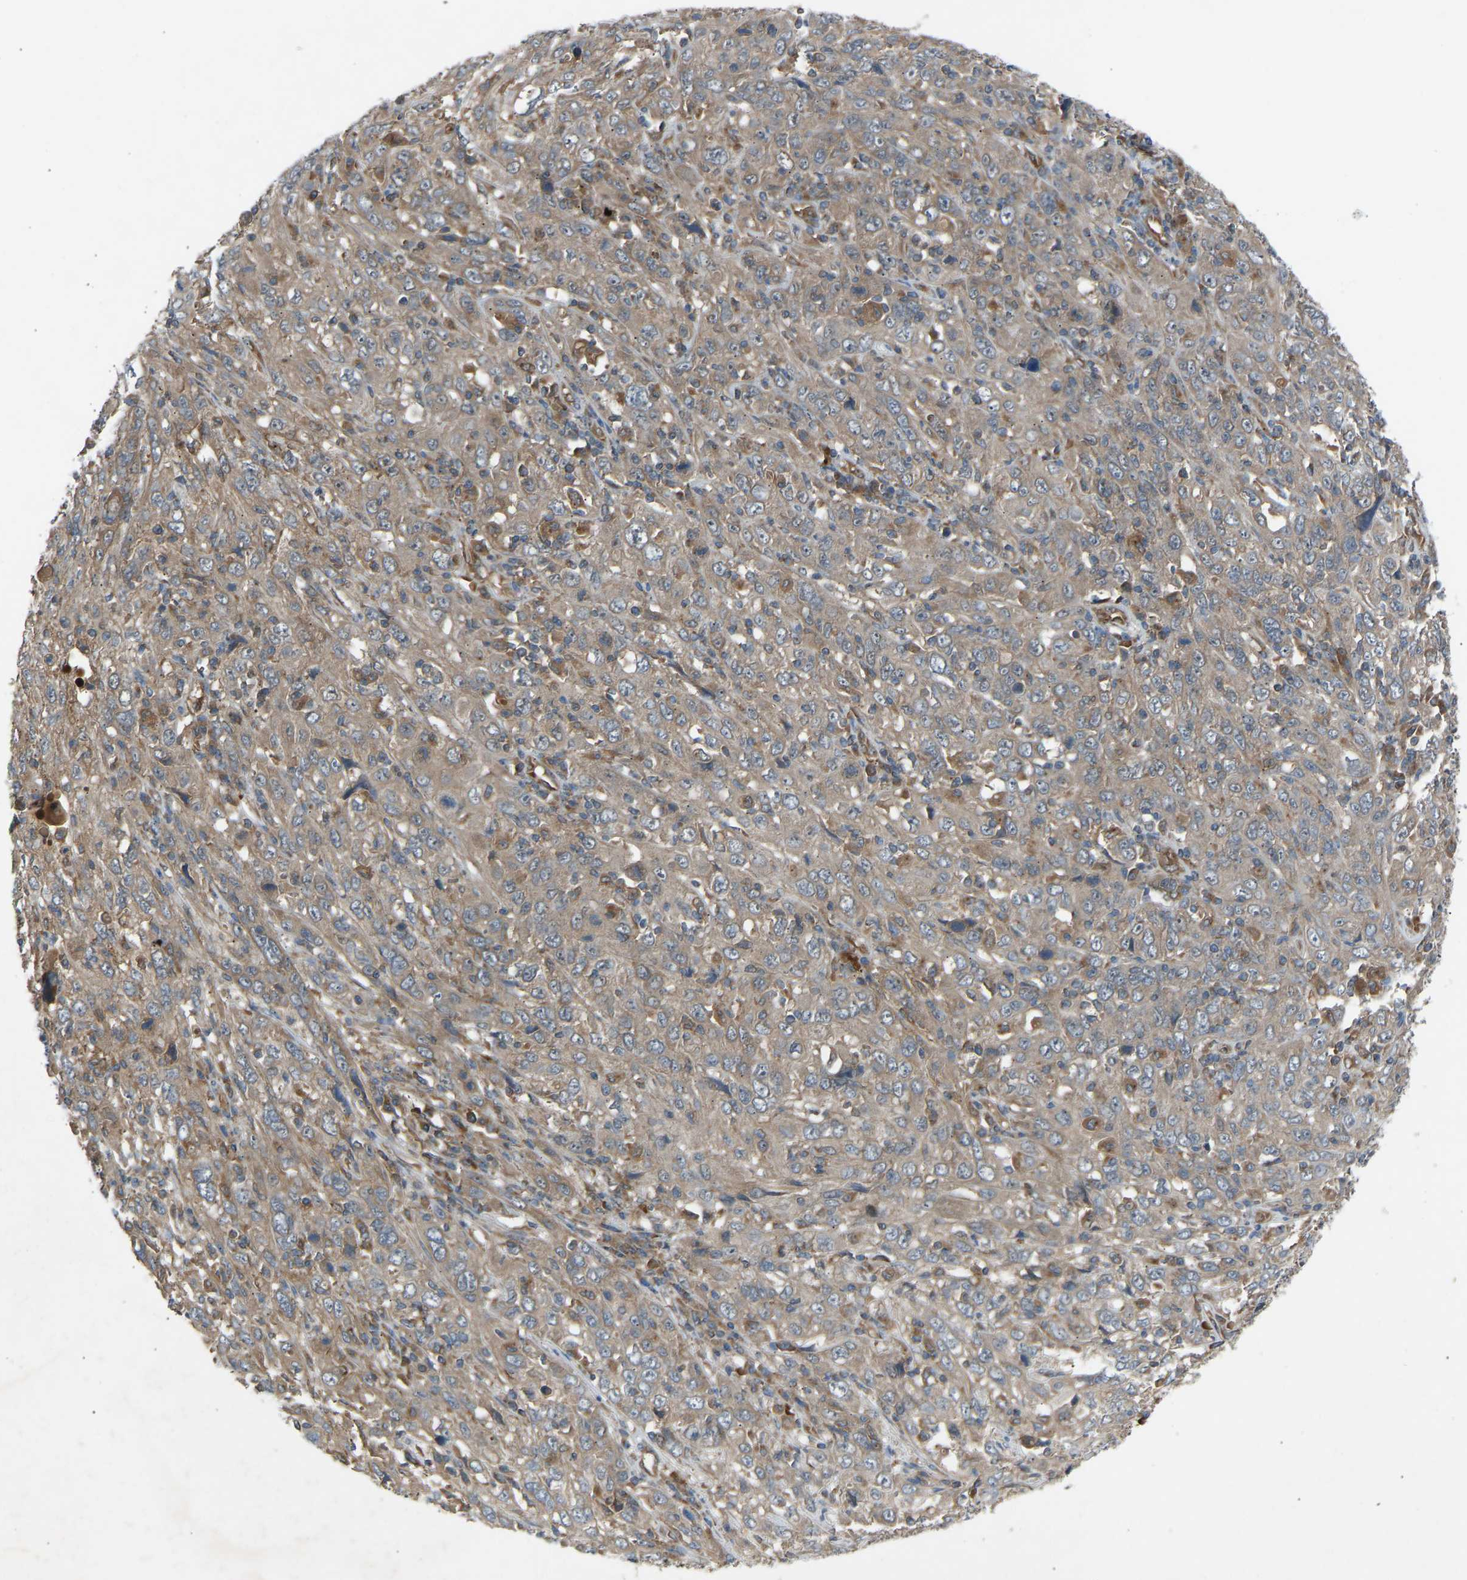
{"staining": {"intensity": "moderate", "quantity": "25%-75%", "location": "cytoplasmic/membranous"}, "tissue": "cervical cancer", "cell_type": "Tumor cells", "image_type": "cancer", "snomed": [{"axis": "morphology", "description": "Squamous cell carcinoma, NOS"}, {"axis": "topography", "description": "Cervix"}], "caption": "Protein analysis of cervical cancer tissue reveals moderate cytoplasmic/membranous staining in about 25%-75% of tumor cells. (Stains: DAB in brown, nuclei in blue, Microscopy: brightfield microscopy at high magnification).", "gene": "GAS2L1", "patient": {"sex": "female", "age": 46}}